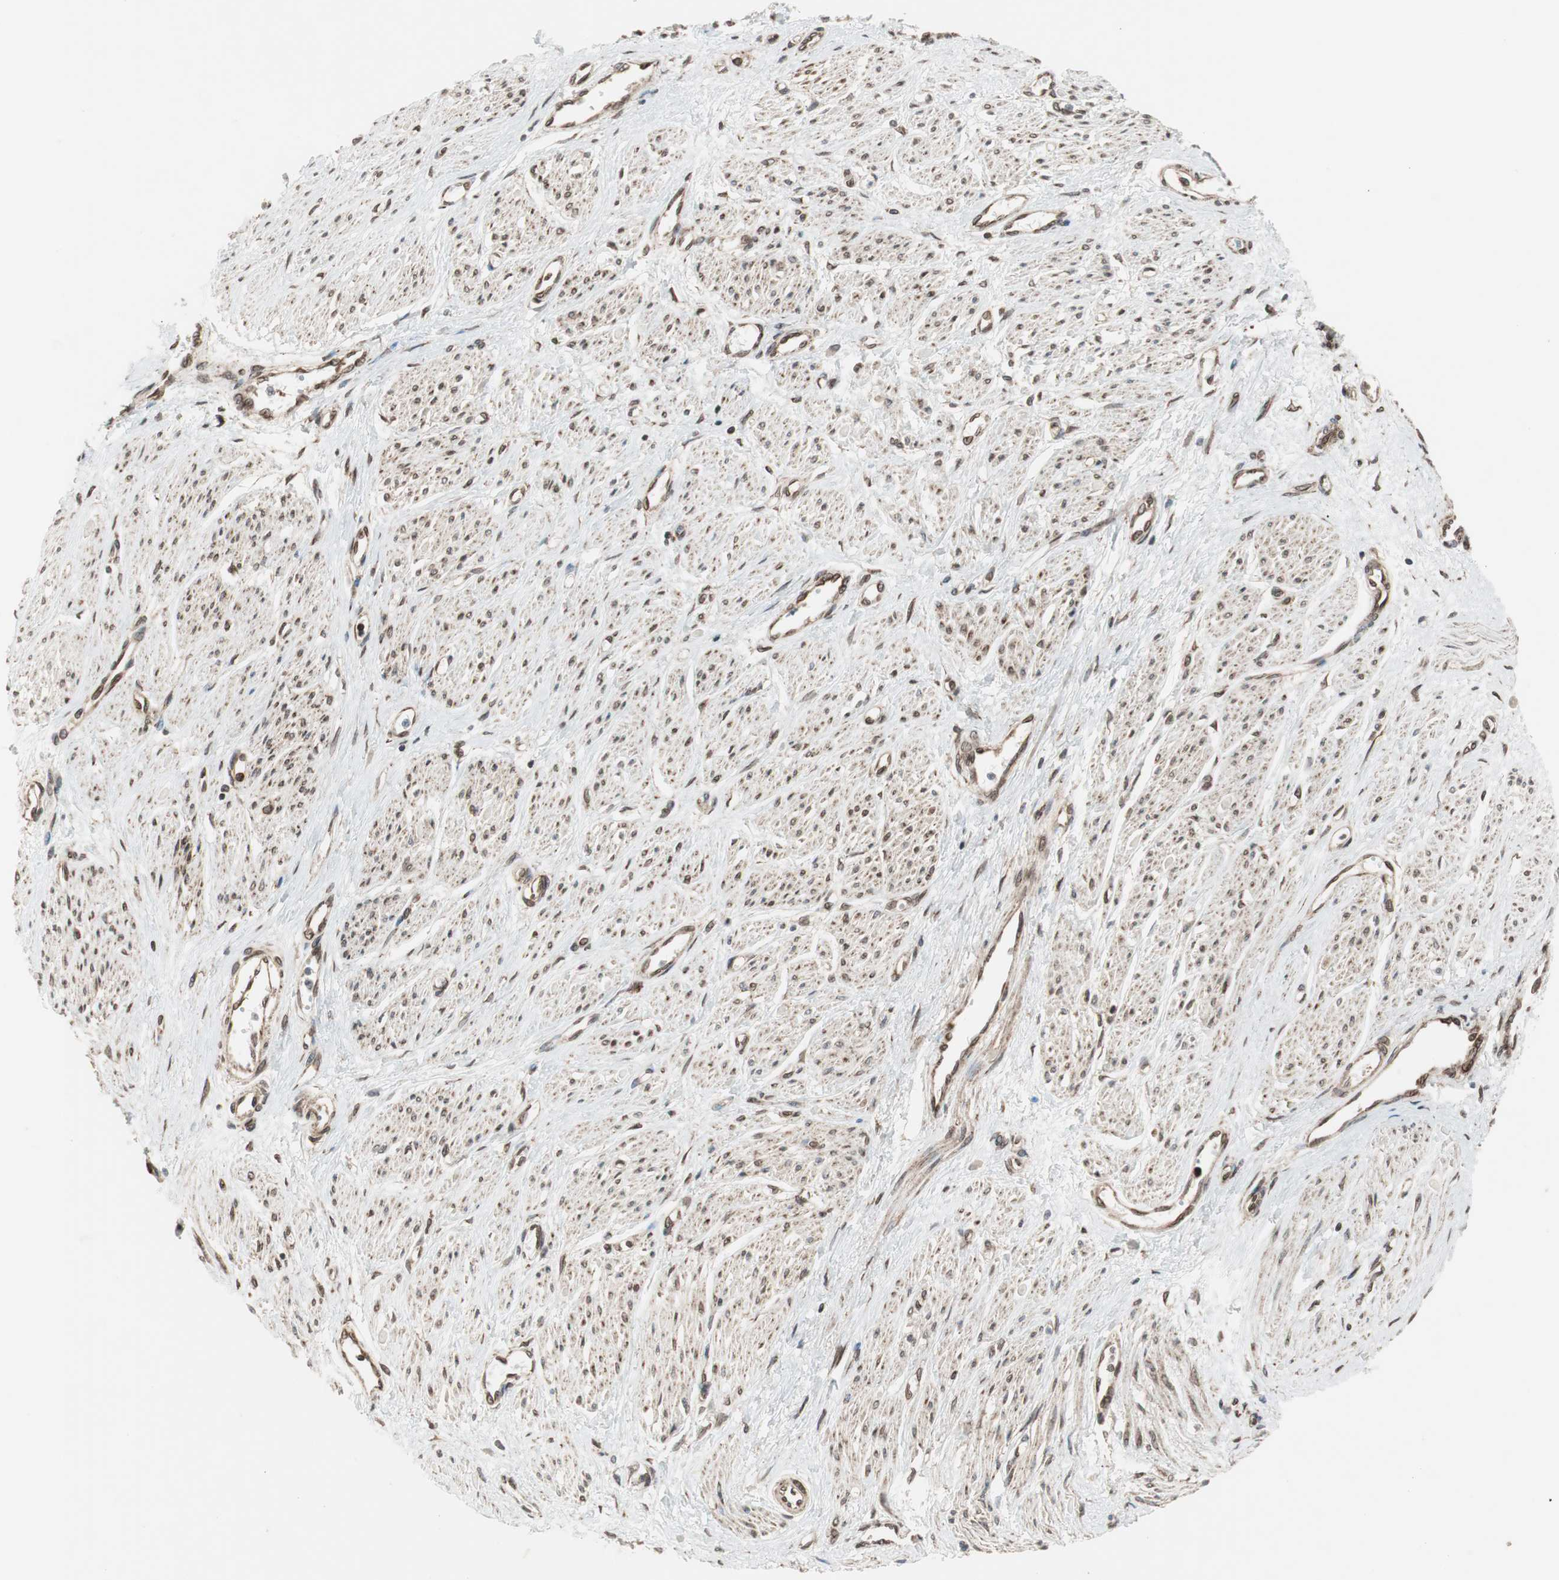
{"staining": {"intensity": "moderate", "quantity": ">75%", "location": "cytoplasmic/membranous,nuclear"}, "tissue": "smooth muscle", "cell_type": "Smooth muscle cells", "image_type": "normal", "snomed": [{"axis": "morphology", "description": "Normal tissue, NOS"}, {"axis": "topography", "description": "Smooth muscle"}, {"axis": "topography", "description": "Uterus"}], "caption": "The immunohistochemical stain shows moderate cytoplasmic/membranous,nuclear positivity in smooth muscle cells of benign smooth muscle.", "gene": "NUP62", "patient": {"sex": "female", "age": 39}}